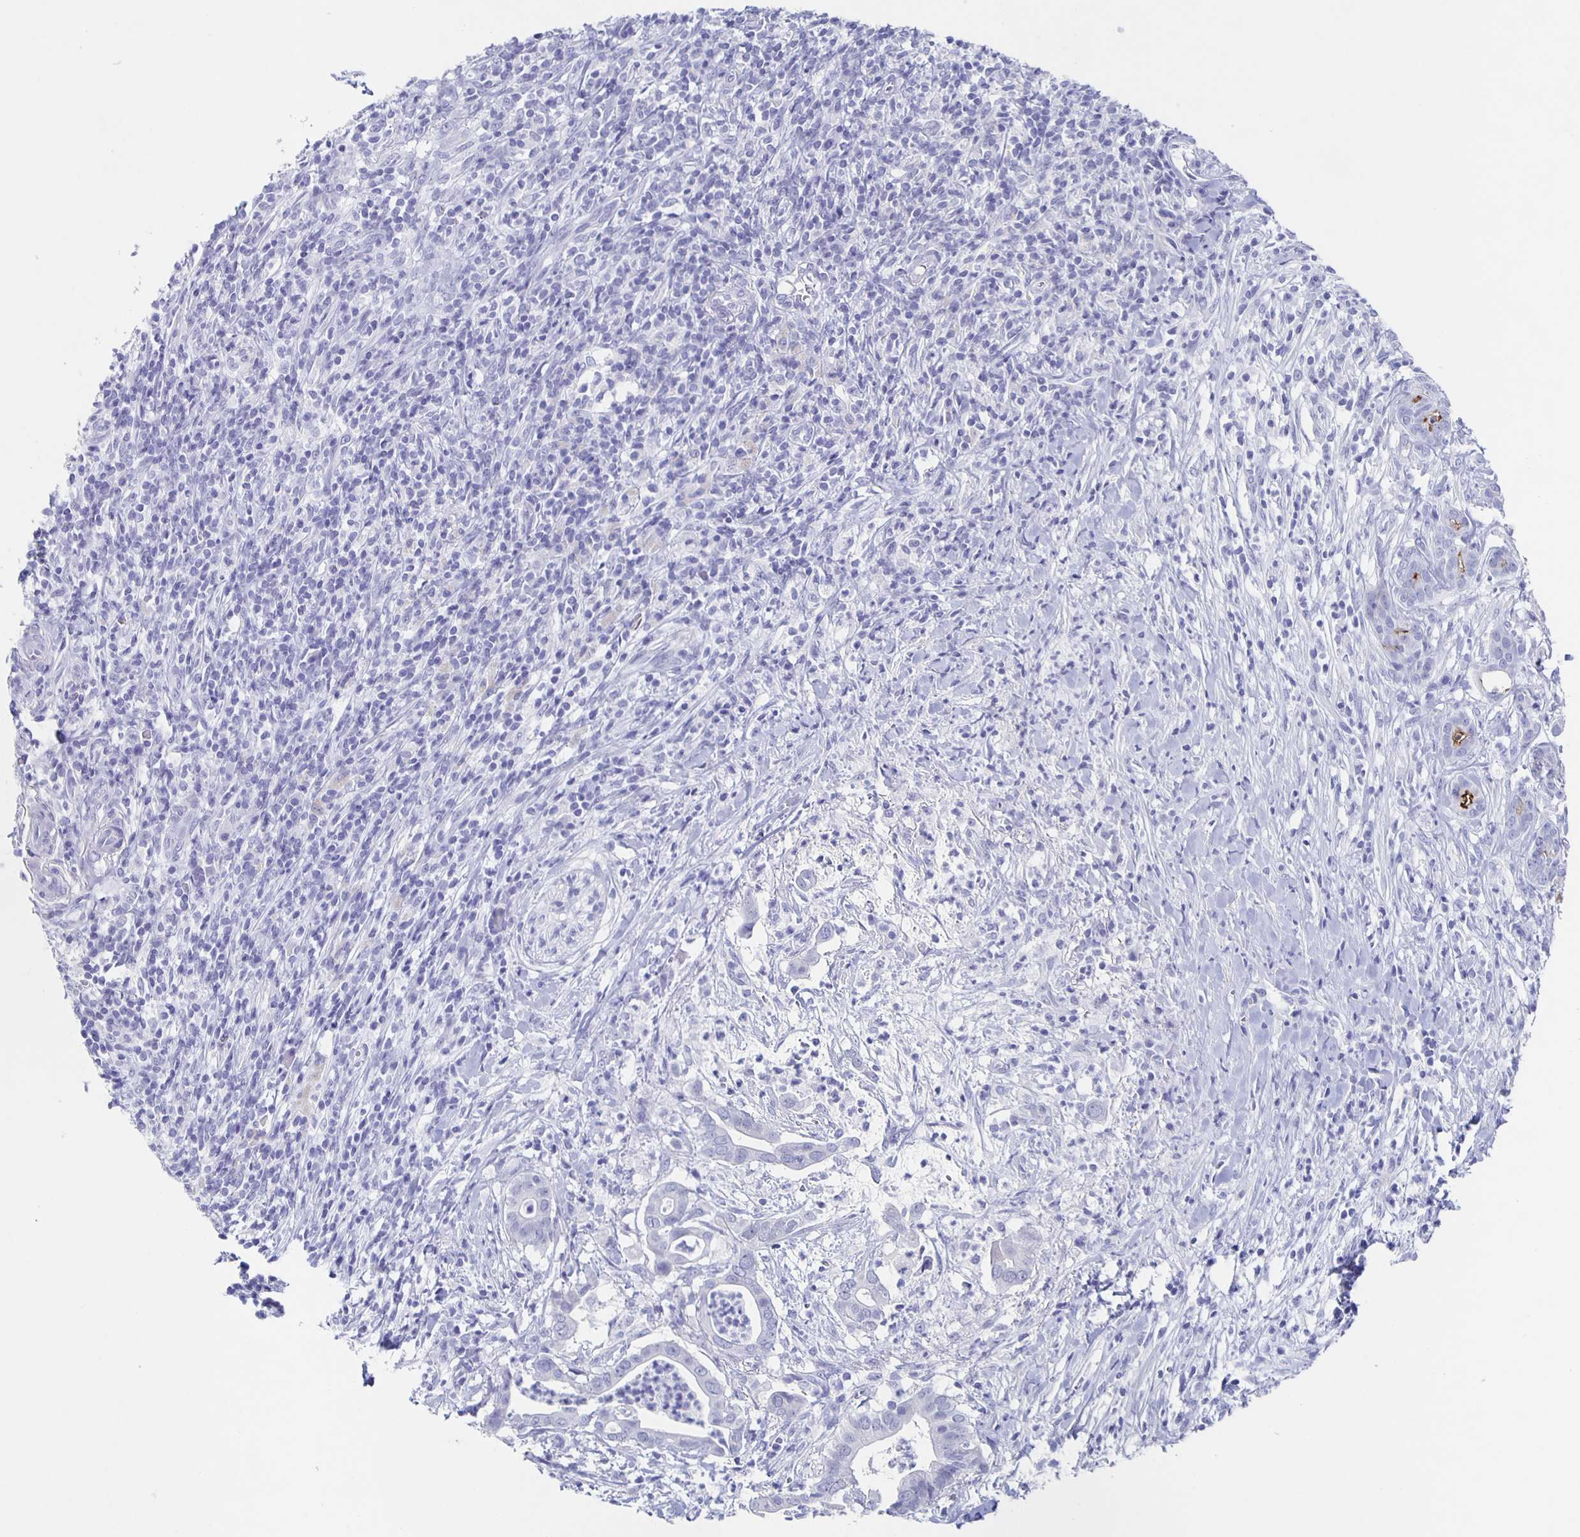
{"staining": {"intensity": "negative", "quantity": "none", "location": "none"}, "tissue": "pancreatic cancer", "cell_type": "Tumor cells", "image_type": "cancer", "snomed": [{"axis": "morphology", "description": "Adenocarcinoma, NOS"}, {"axis": "topography", "description": "Pancreas"}], "caption": "An immunohistochemistry (IHC) photomicrograph of pancreatic cancer (adenocarcinoma) is shown. There is no staining in tumor cells of pancreatic cancer (adenocarcinoma).", "gene": "SLC34A2", "patient": {"sex": "male", "age": 61}}